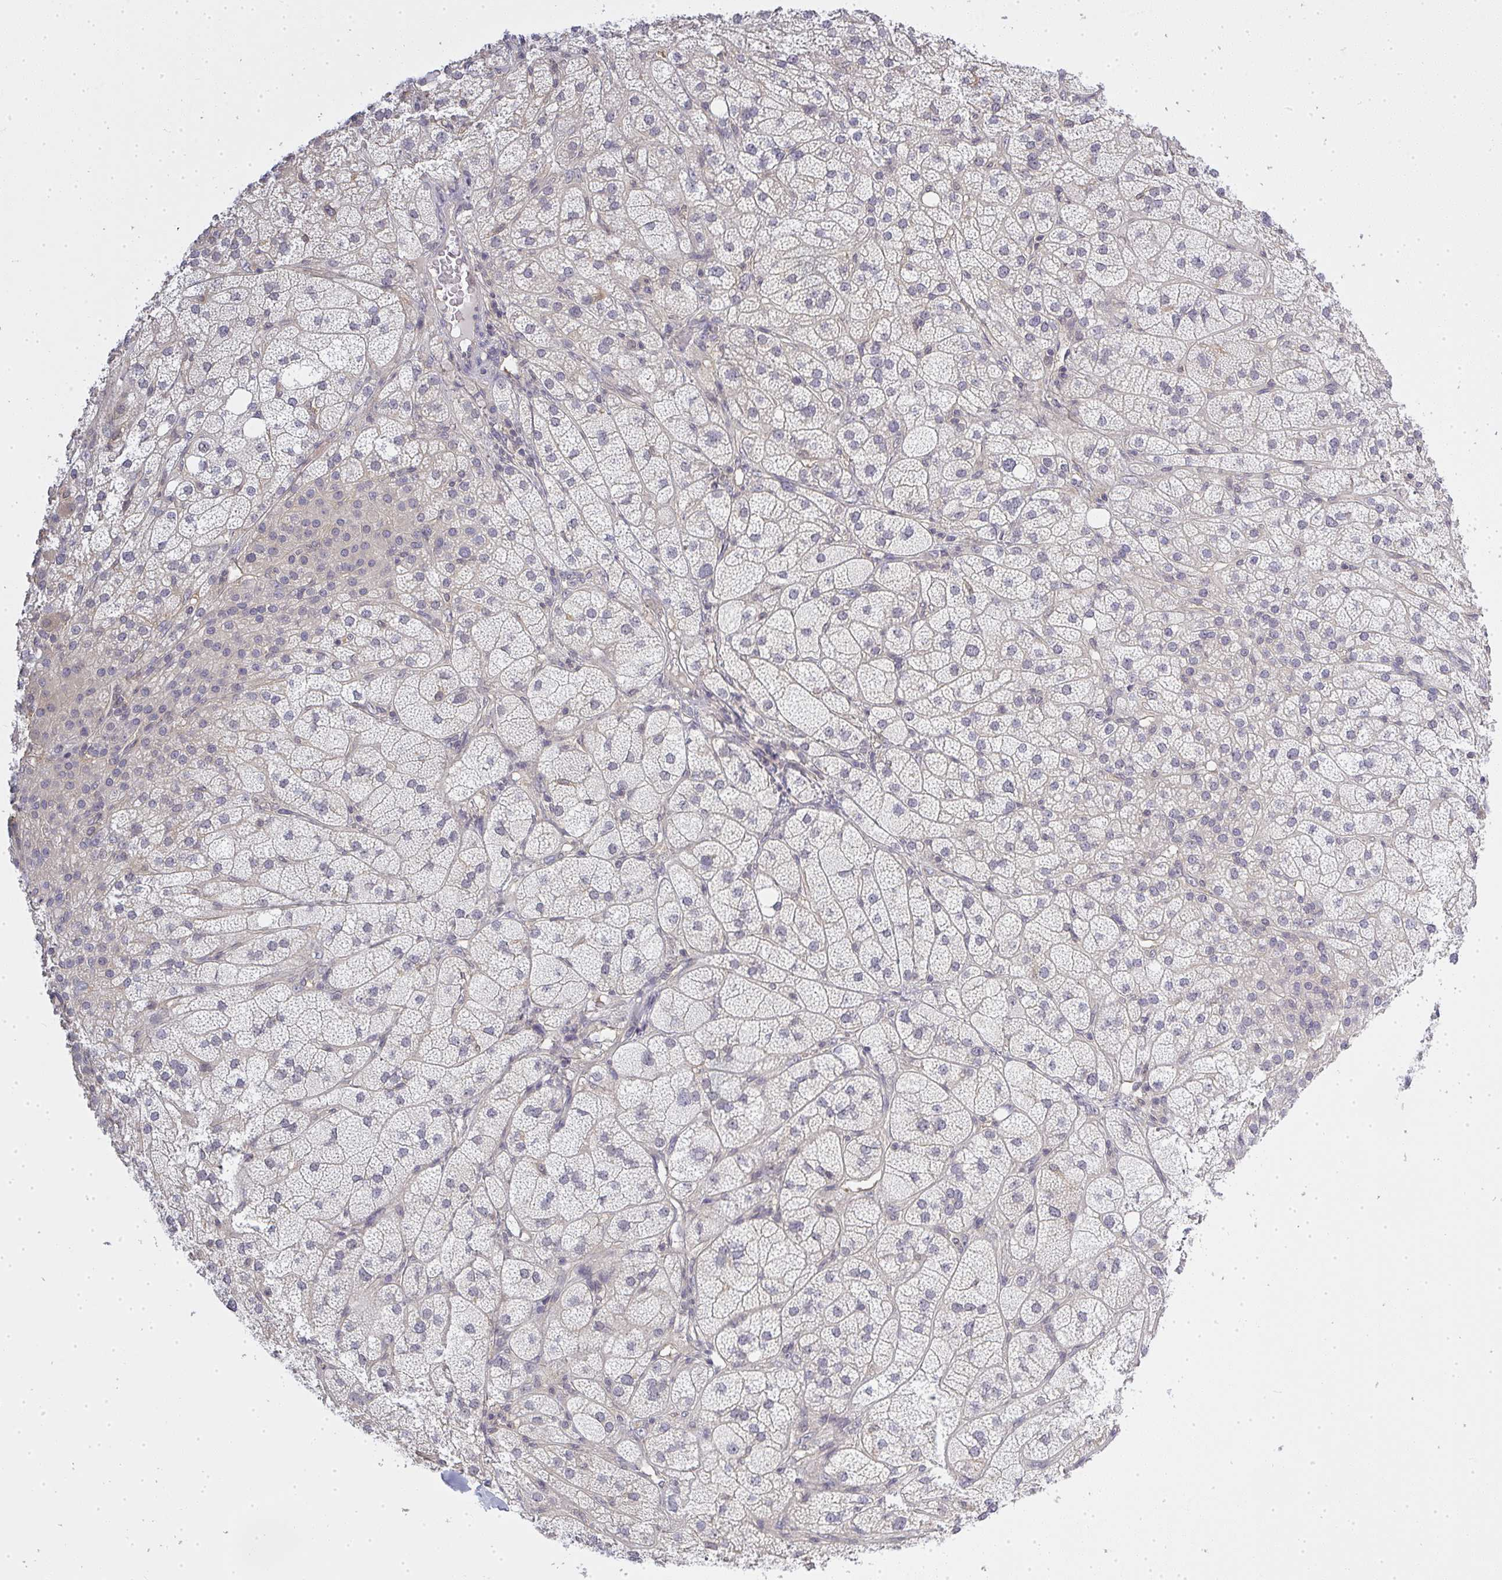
{"staining": {"intensity": "weak", "quantity": "<25%", "location": "cytoplasmic/membranous"}, "tissue": "adrenal gland", "cell_type": "Glandular cells", "image_type": "normal", "snomed": [{"axis": "morphology", "description": "Normal tissue, NOS"}, {"axis": "topography", "description": "Adrenal gland"}], "caption": "An immunohistochemistry micrograph of benign adrenal gland is shown. There is no staining in glandular cells of adrenal gland. The staining was performed using DAB (3,3'-diaminobenzidine) to visualize the protein expression in brown, while the nuclei were stained in blue with hematoxylin (Magnification: 20x).", "gene": "GSDMB", "patient": {"sex": "female", "age": 60}}